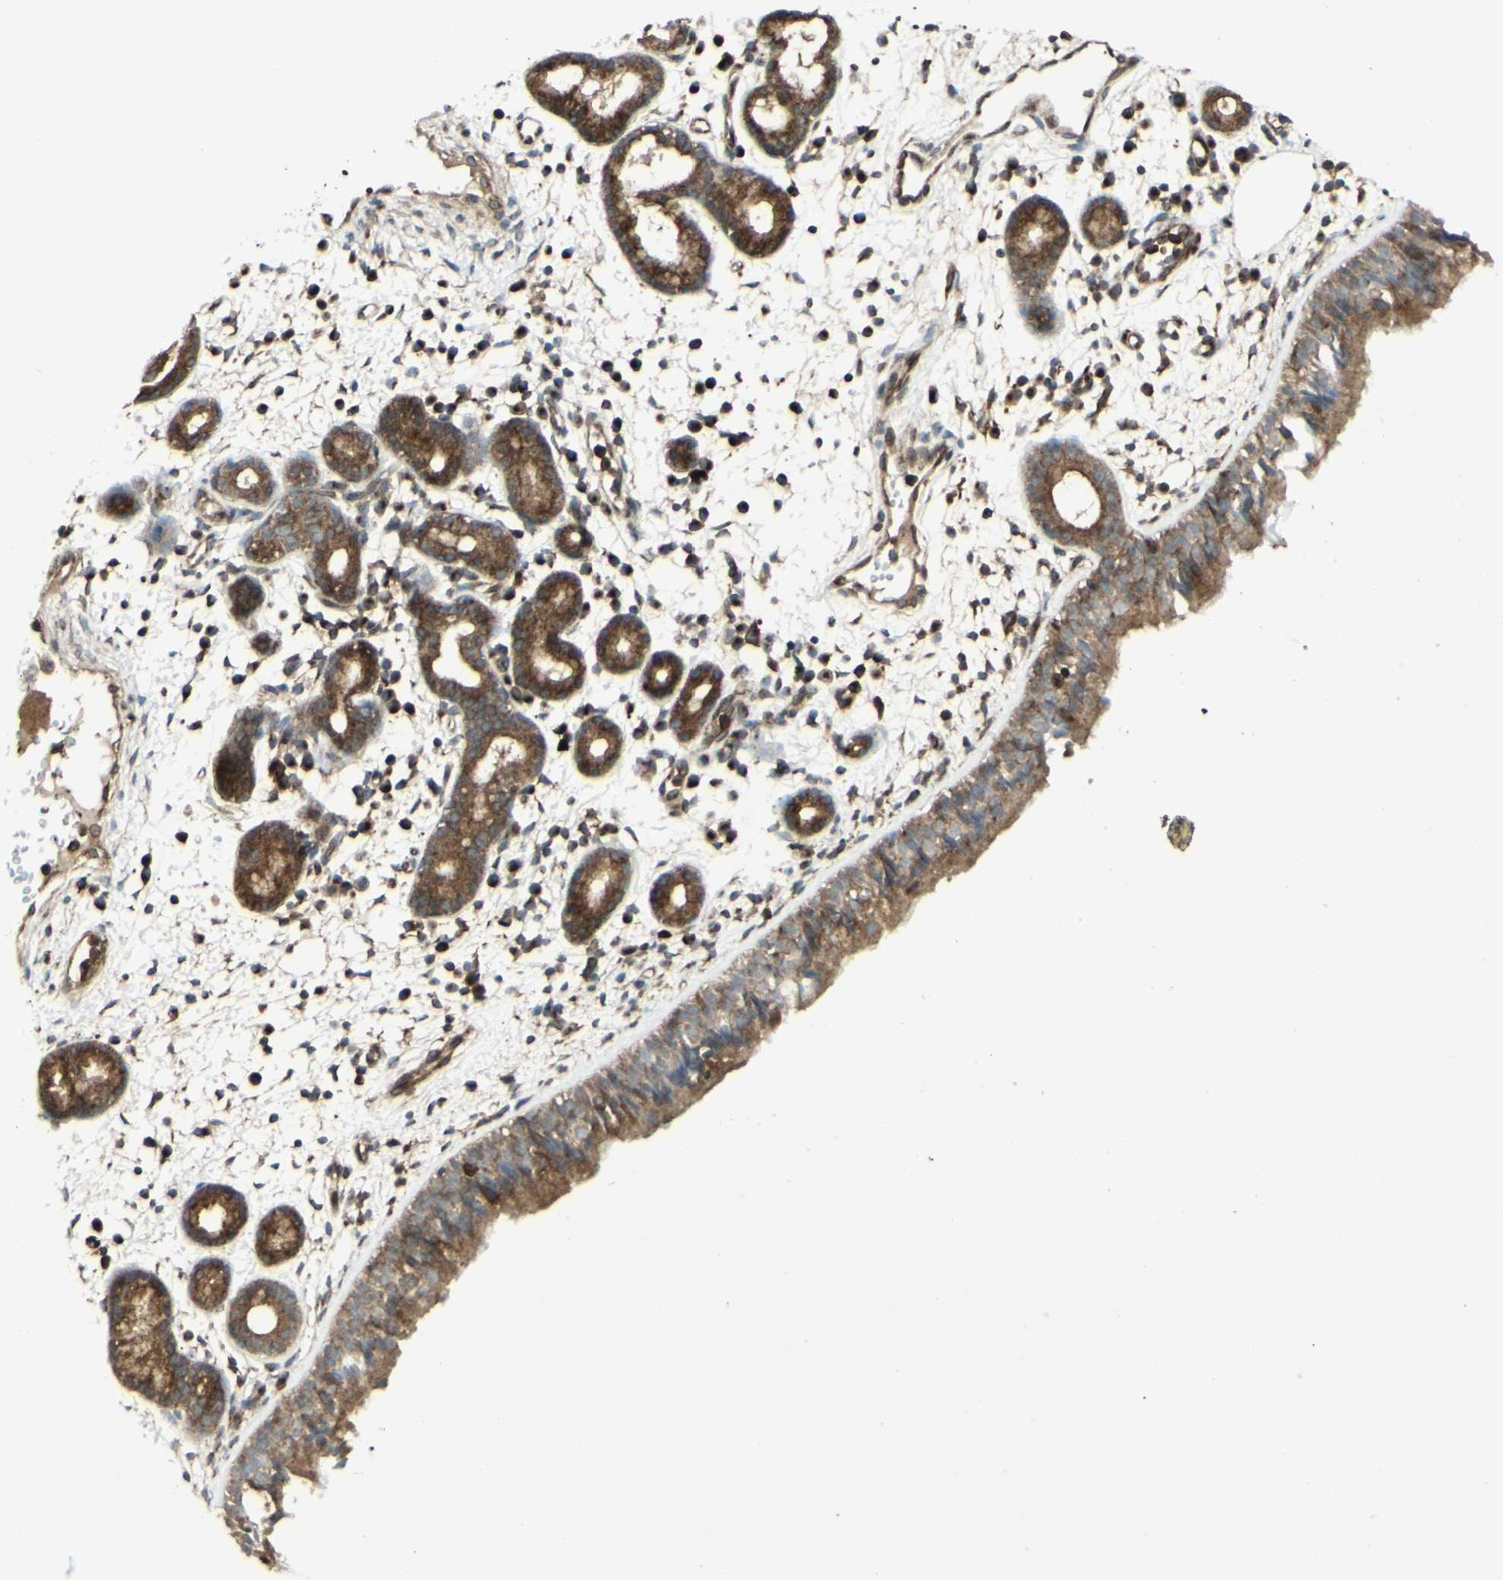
{"staining": {"intensity": "moderate", "quantity": ">75%", "location": "cytoplasmic/membranous"}, "tissue": "nasopharynx", "cell_type": "Respiratory epithelial cells", "image_type": "normal", "snomed": [{"axis": "morphology", "description": "Normal tissue, NOS"}, {"axis": "morphology", "description": "Inflammation, NOS"}, {"axis": "topography", "description": "Nasopharynx"}], "caption": "Human nasopharynx stained for a protein (brown) exhibits moderate cytoplasmic/membranous positive staining in approximately >75% of respiratory epithelial cells.", "gene": "NAPA", "patient": {"sex": "female", "age": 55}}